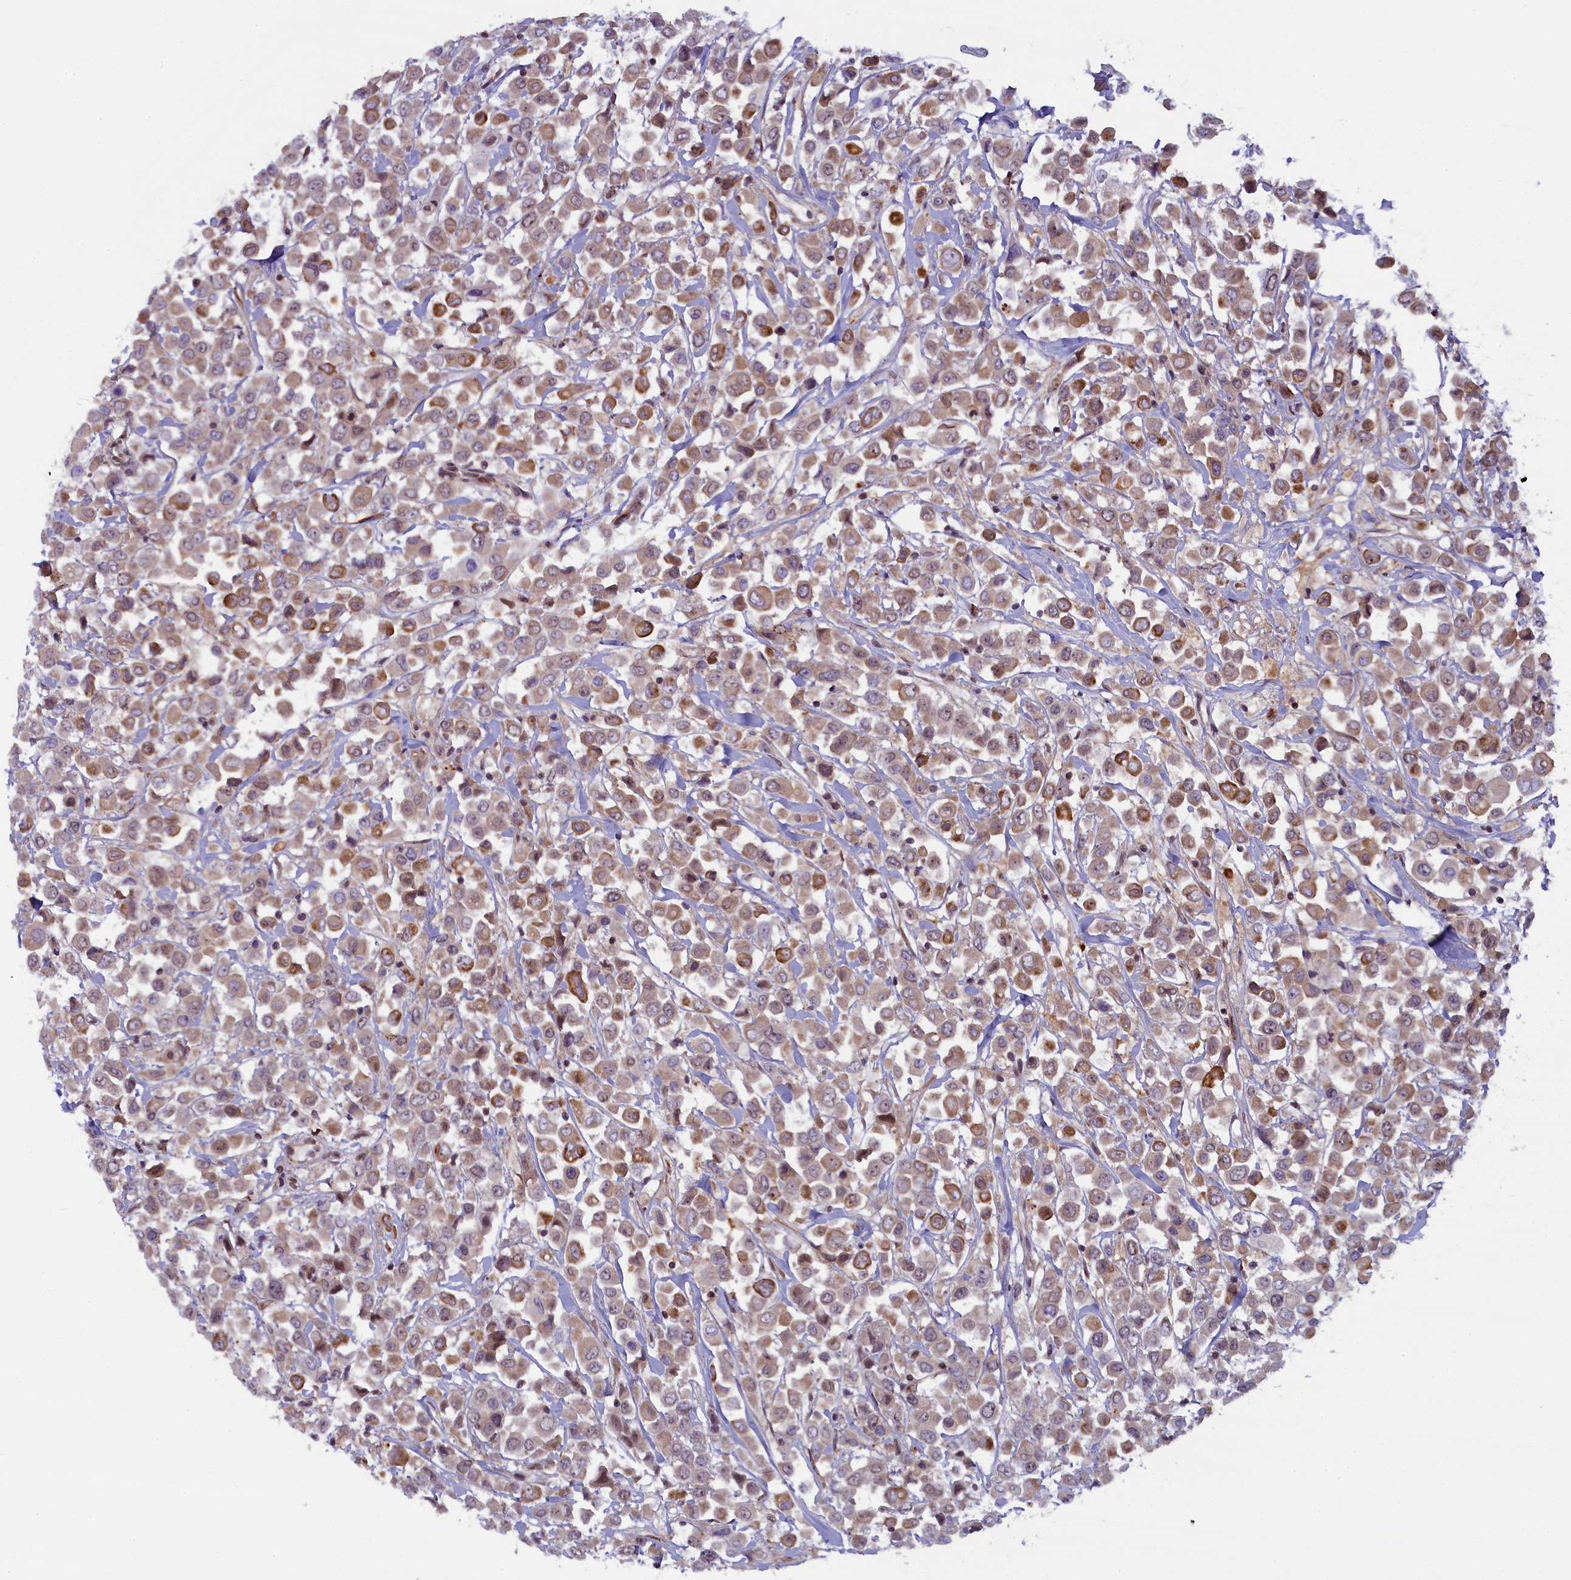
{"staining": {"intensity": "moderate", "quantity": ">75%", "location": "cytoplasmic/membranous"}, "tissue": "breast cancer", "cell_type": "Tumor cells", "image_type": "cancer", "snomed": [{"axis": "morphology", "description": "Duct carcinoma"}, {"axis": "topography", "description": "Breast"}], "caption": "Breast cancer stained for a protein (brown) shows moderate cytoplasmic/membranous positive positivity in about >75% of tumor cells.", "gene": "FCHO1", "patient": {"sex": "female", "age": 61}}